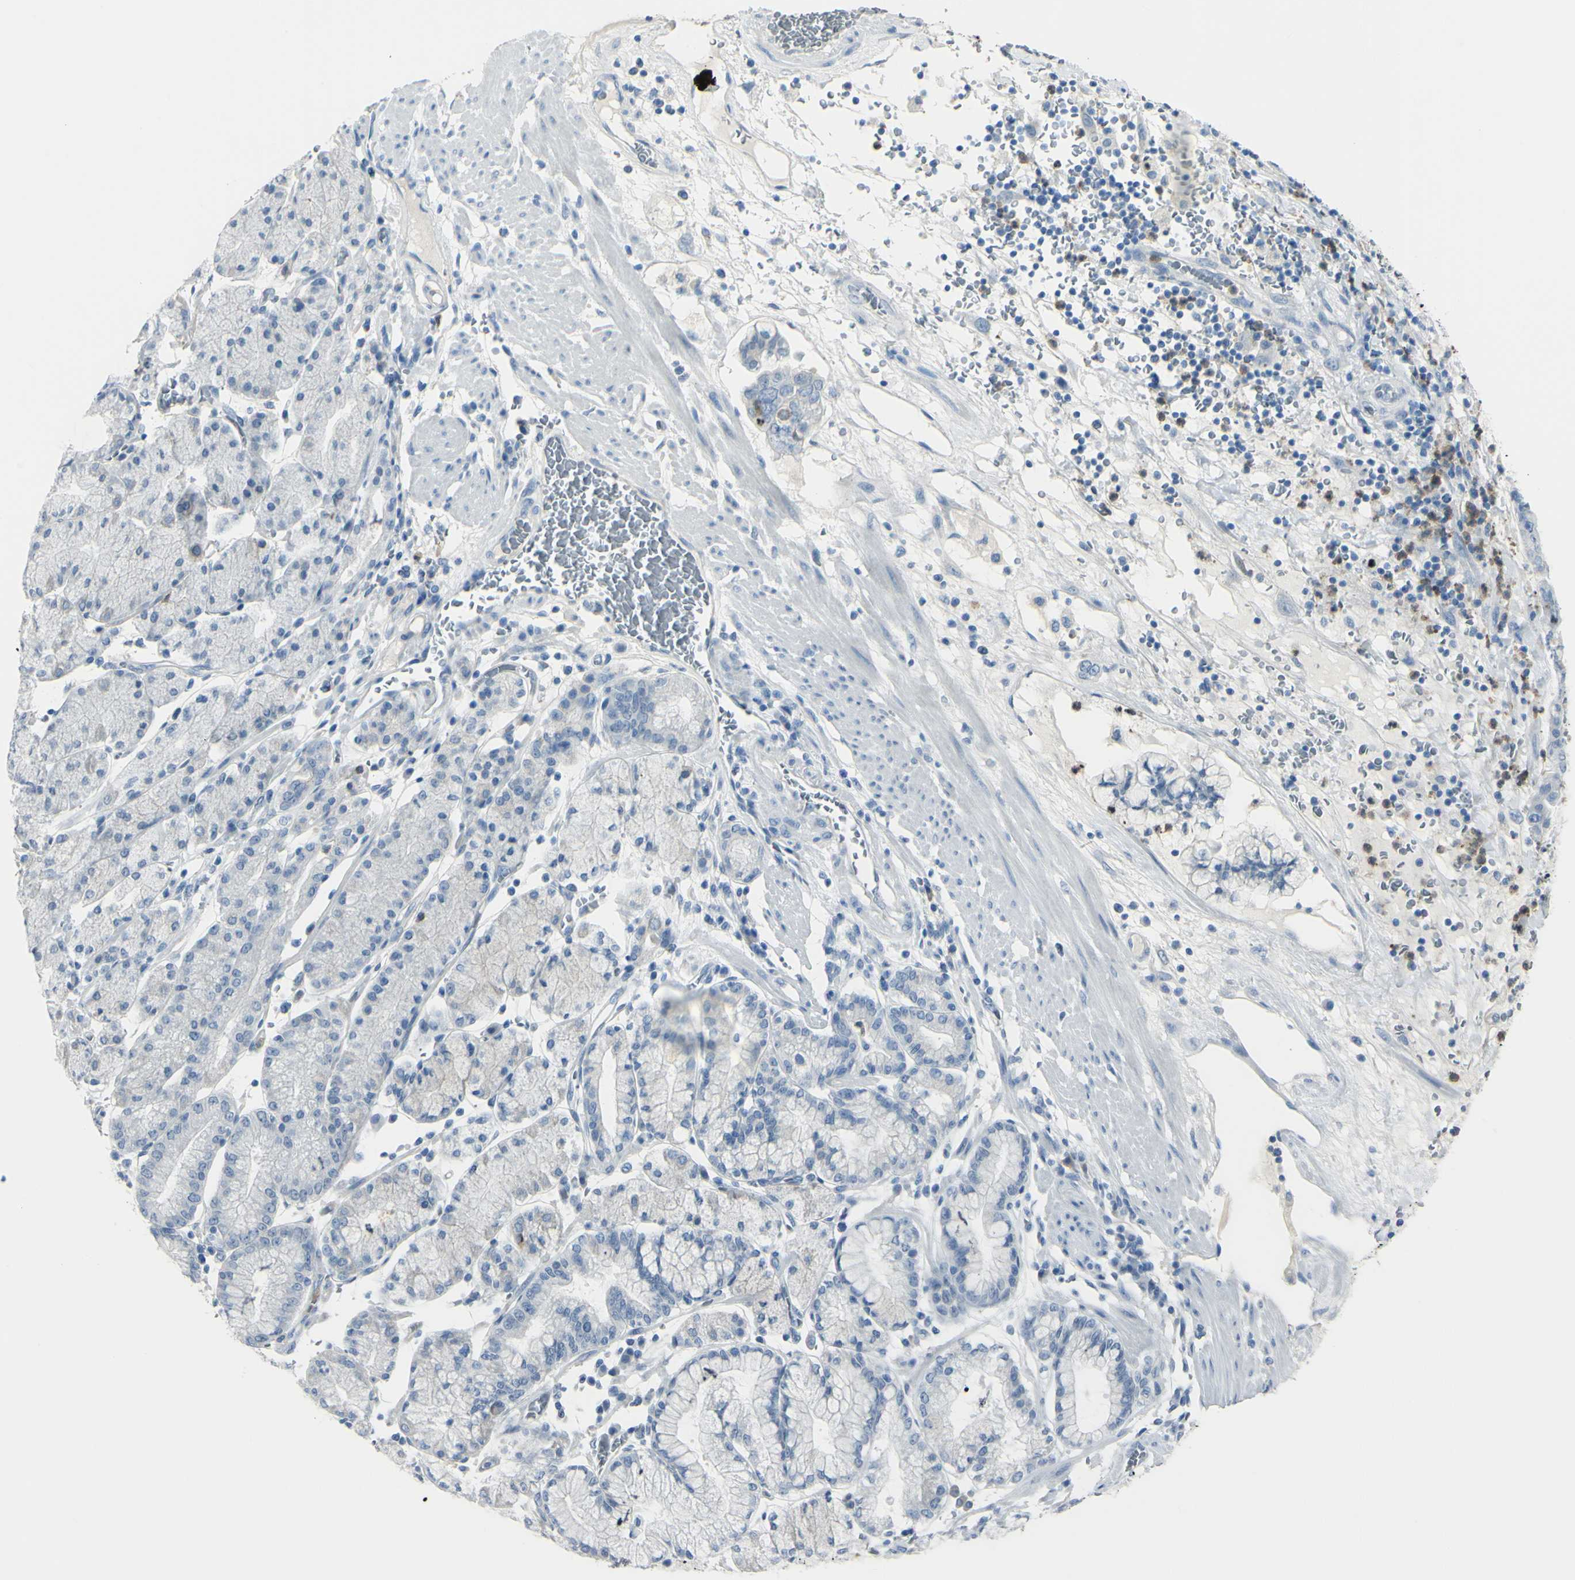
{"staining": {"intensity": "negative", "quantity": "none", "location": "none"}, "tissue": "stomach cancer", "cell_type": "Tumor cells", "image_type": "cancer", "snomed": [{"axis": "morphology", "description": "Normal tissue, NOS"}, {"axis": "morphology", "description": "Adenocarcinoma, NOS"}, {"axis": "topography", "description": "Stomach, upper"}, {"axis": "topography", "description": "Stomach"}], "caption": "Immunohistochemistry of stomach adenocarcinoma reveals no staining in tumor cells.", "gene": "ZNF557", "patient": {"sex": "male", "age": 76}}